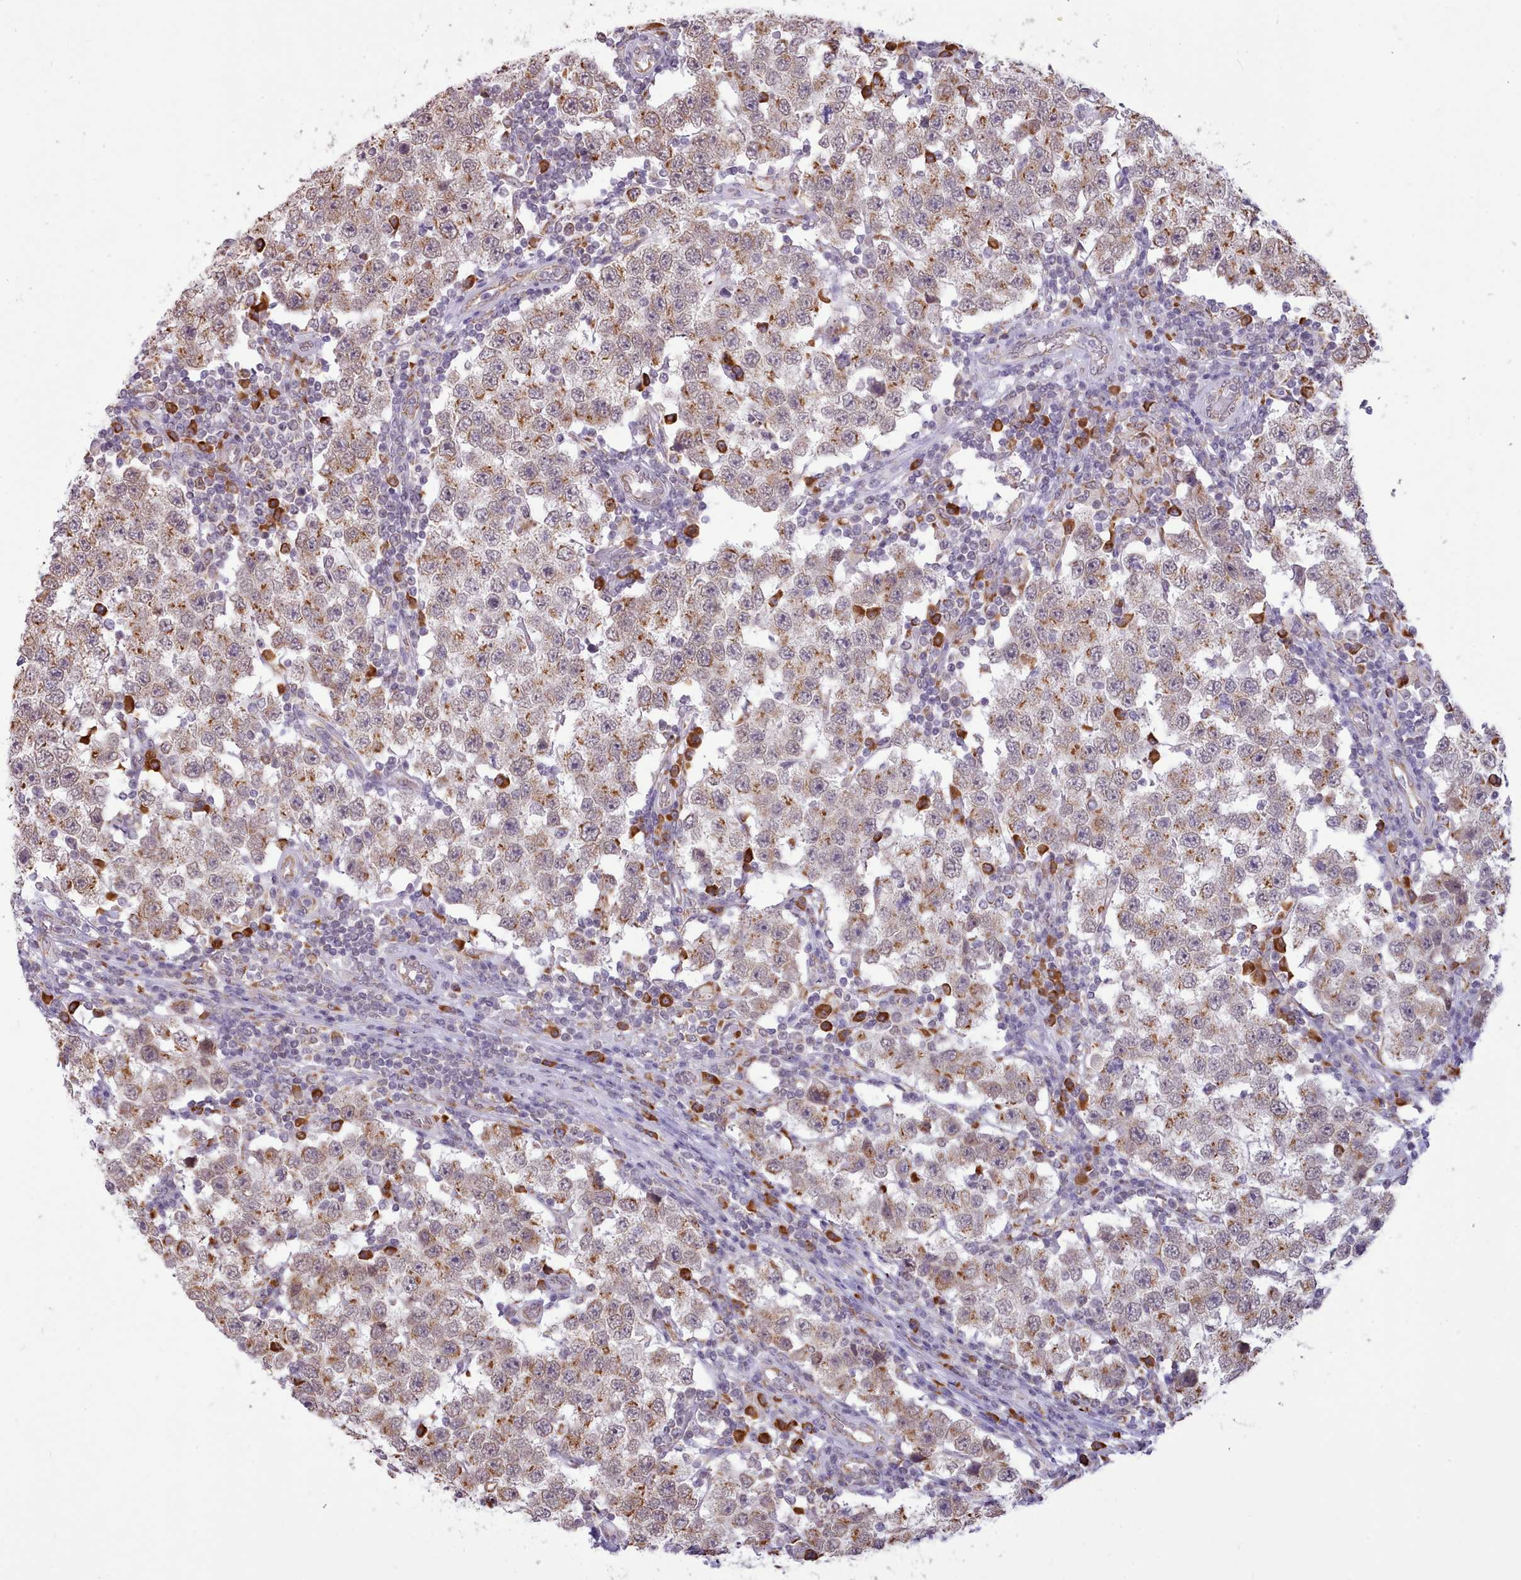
{"staining": {"intensity": "moderate", "quantity": "25%-75%", "location": "cytoplasmic/membranous"}, "tissue": "testis cancer", "cell_type": "Tumor cells", "image_type": "cancer", "snomed": [{"axis": "morphology", "description": "Seminoma, NOS"}, {"axis": "topography", "description": "Testis"}], "caption": "Human testis seminoma stained with a protein marker shows moderate staining in tumor cells.", "gene": "SEC61B", "patient": {"sex": "male", "age": 34}}